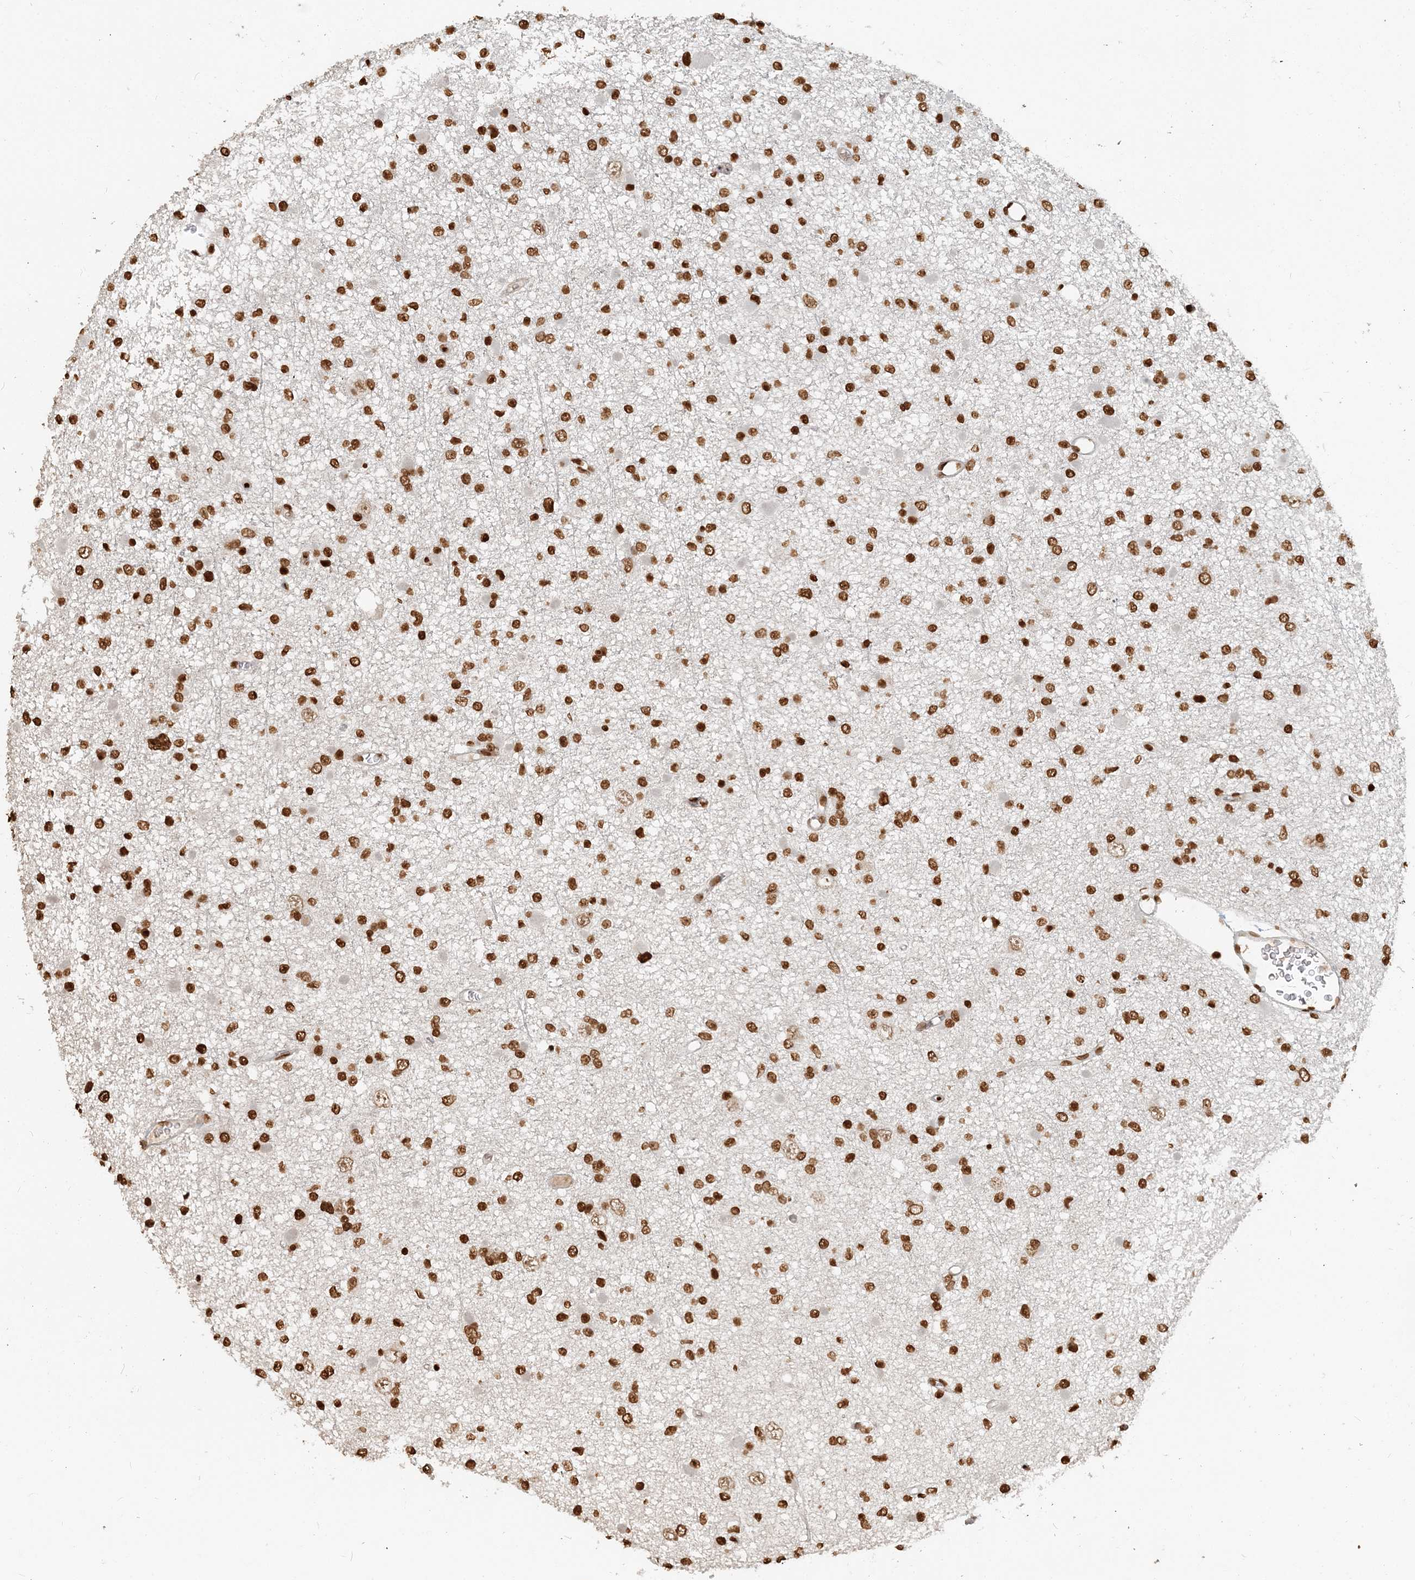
{"staining": {"intensity": "strong", "quantity": ">75%", "location": "nuclear"}, "tissue": "glioma", "cell_type": "Tumor cells", "image_type": "cancer", "snomed": [{"axis": "morphology", "description": "Glioma, malignant, Low grade"}, {"axis": "topography", "description": "Brain"}], "caption": "A high-resolution histopathology image shows IHC staining of malignant low-grade glioma, which exhibits strong nuclear positivity in about >75% of tumor cells.", "gene": "H3-3B", "patient": {"sex": "female", "age": 22}}